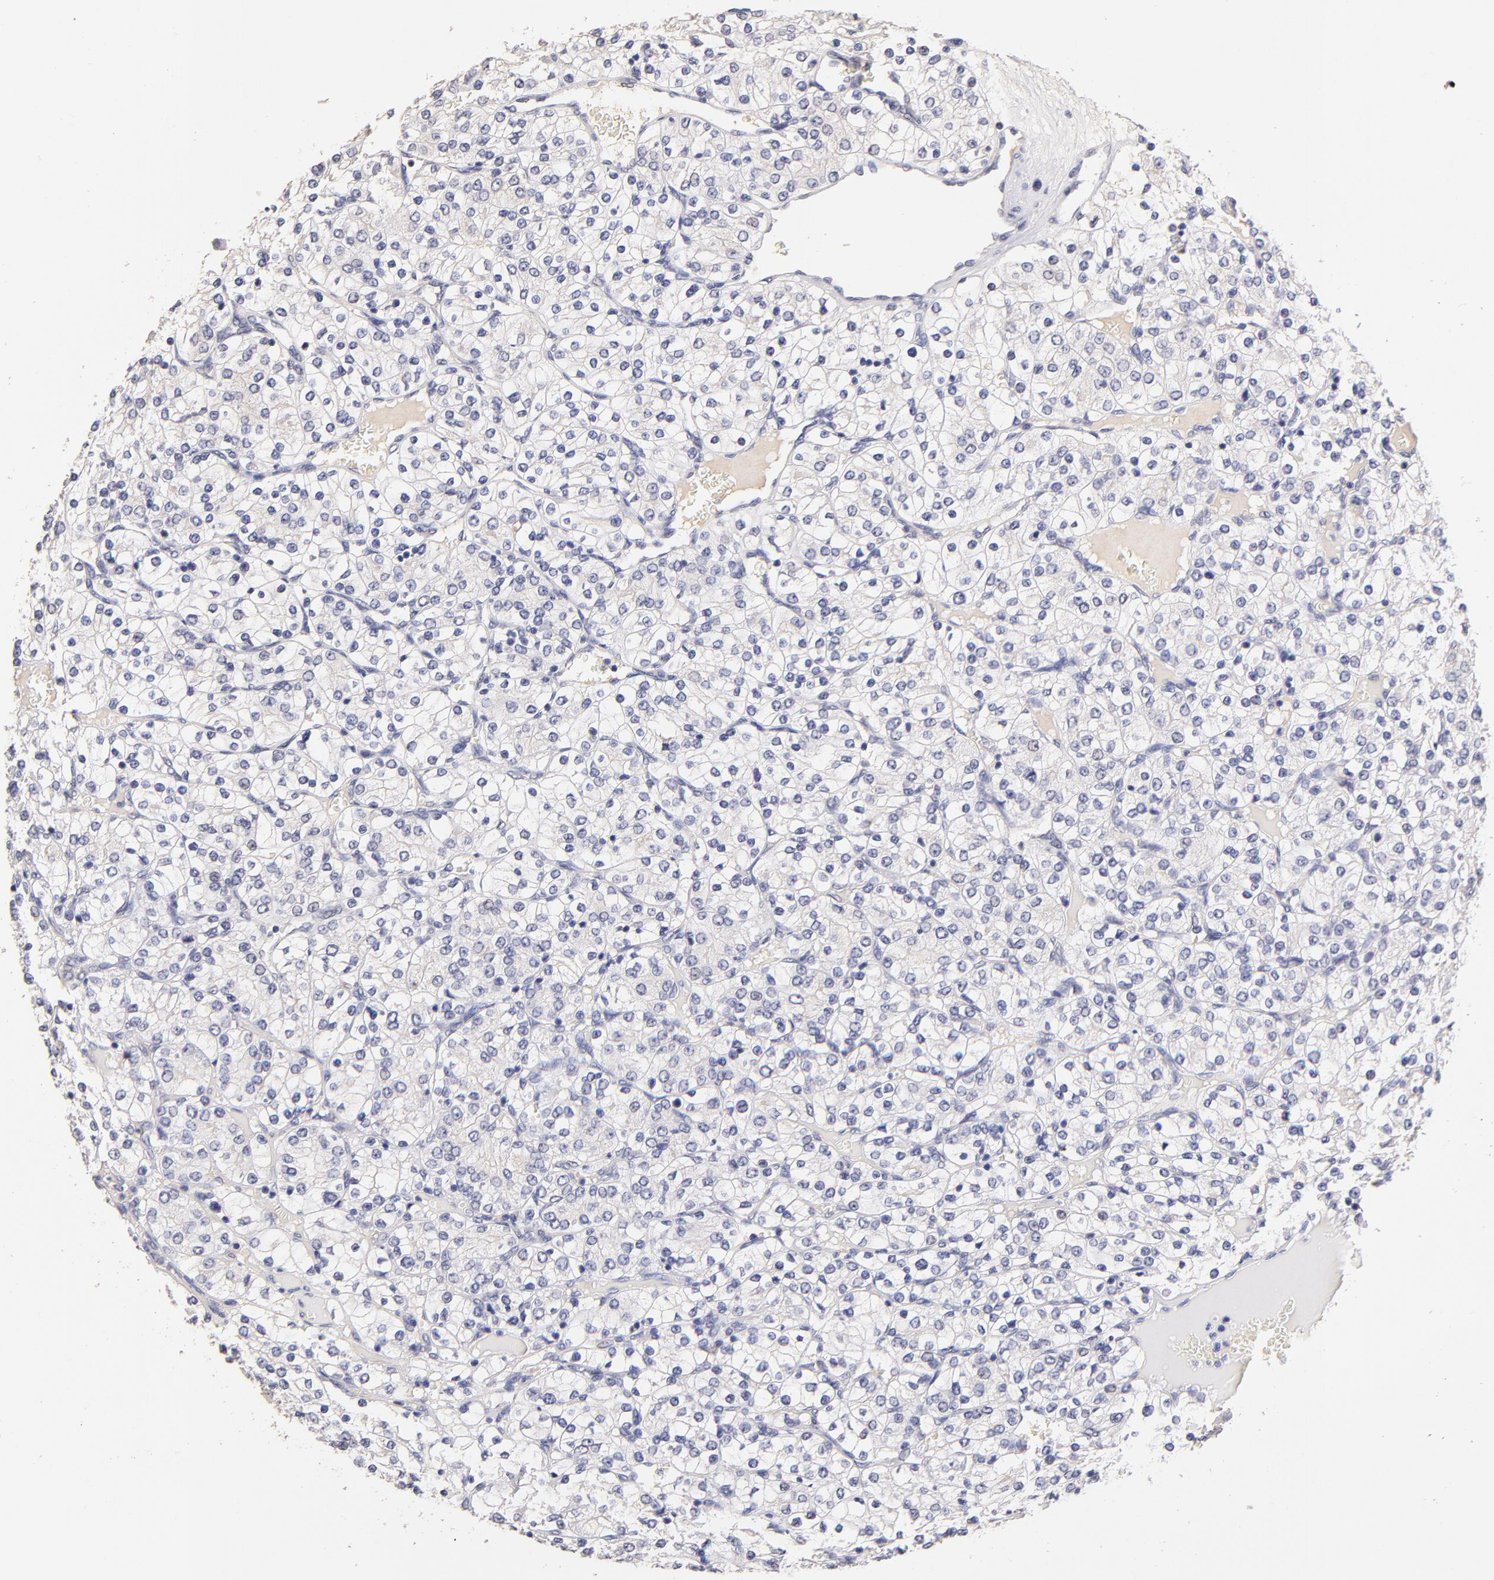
{"staining": {"intensity": "negative", "quantity": "none", "location": "none"}, "tissue": "renal cancer", "cell_type": "Tumor cells", "image_type": "cancer", "snomed": [{"axis": "morphology", "description": "Adenocarcinoma, NOS"}, {"axis": "topography", "description": "Kidney"}], "caption": "Renal cancer was stained to show a protein in brown. There is no significant positivity in tumor cells.", "gene": "RNASEL", "patient": {"sex": "female", "age": 62}}